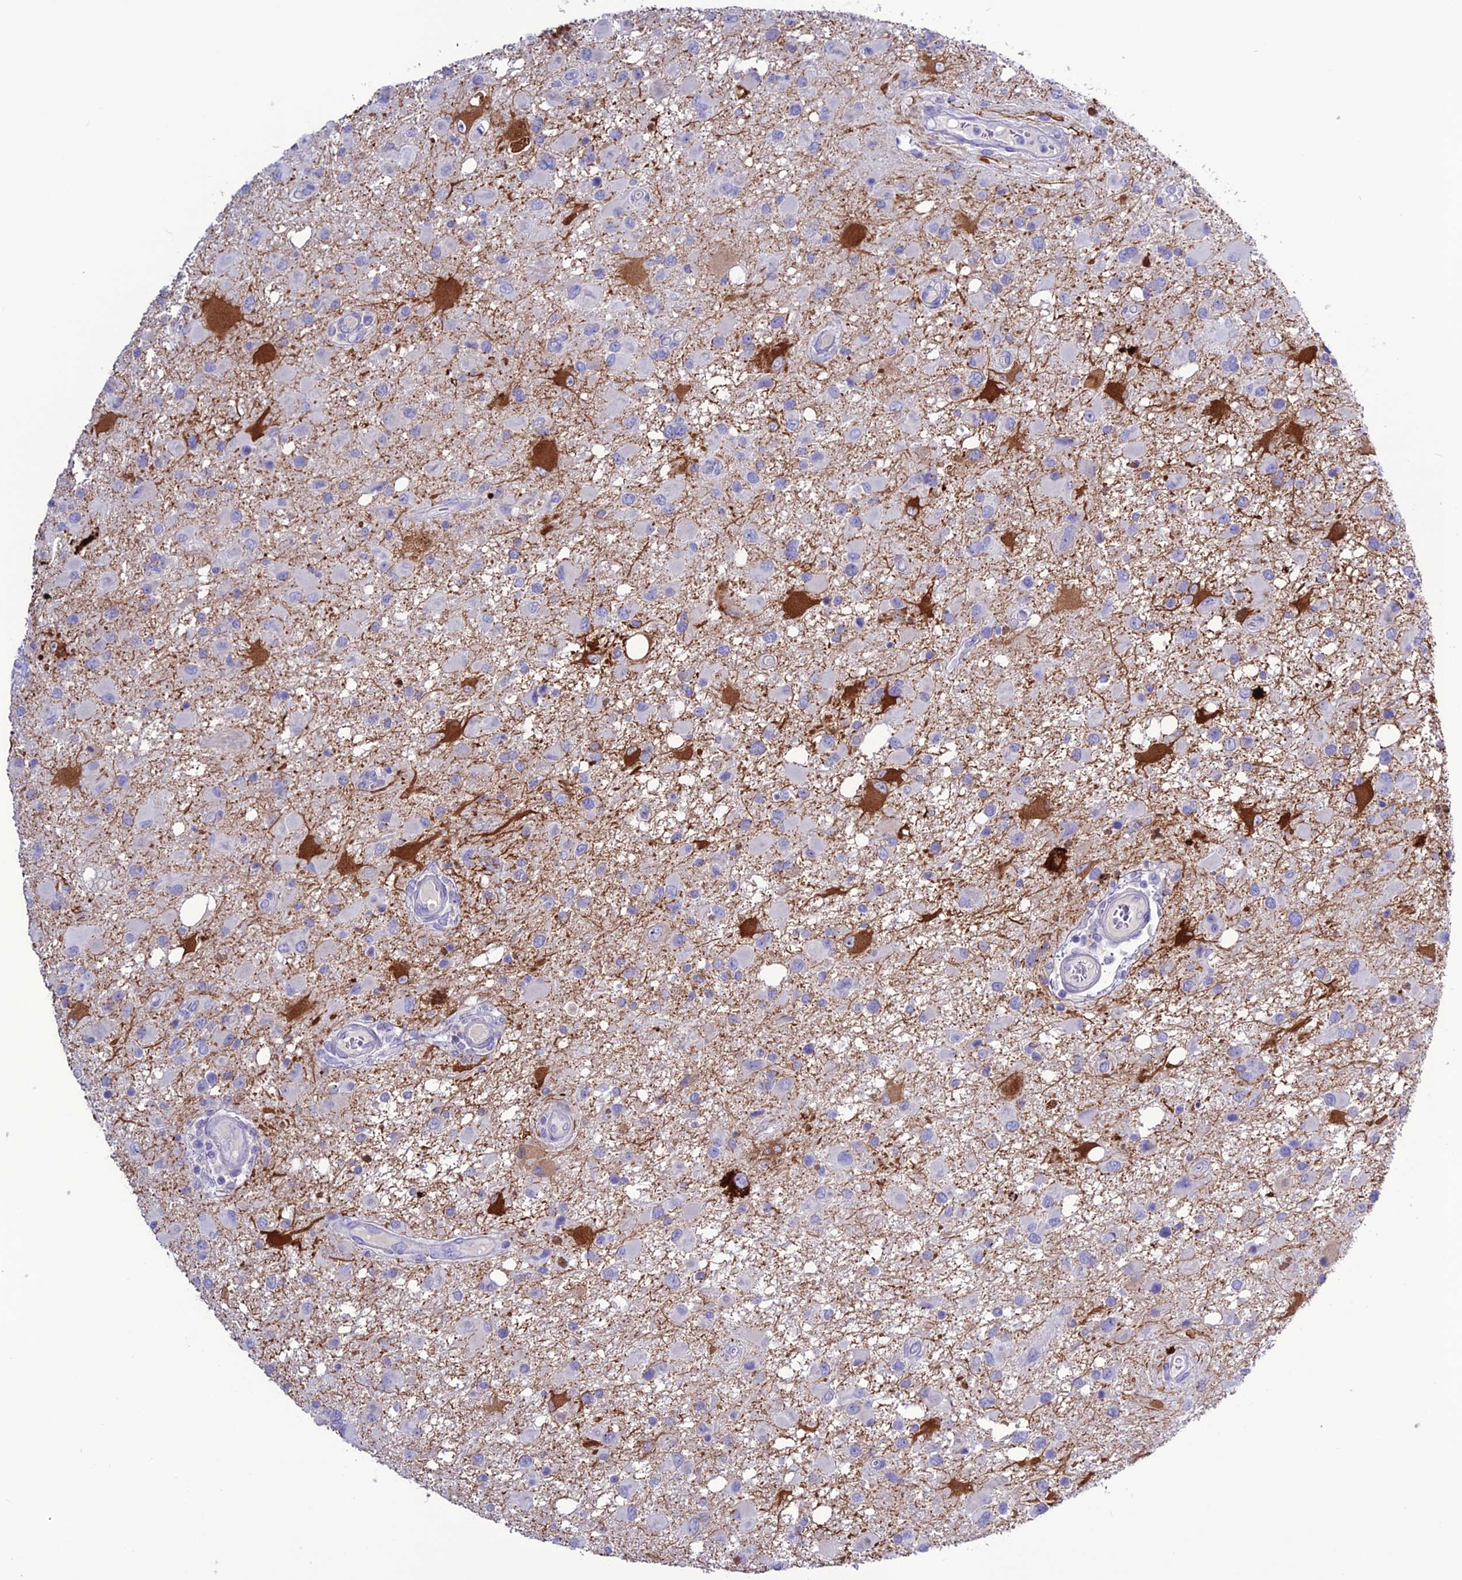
{"staining": {"intensity": "negative", "quantity": "none", "location": "none"}, "tissue": "glioma", "cell_type": "Tumor cells", "image_type": "cancer", "snomed": [{"axis": "morphology", "description": "Glioma, malignant, High grade"}, {"axis": "topography", "description": "Brain"}], "caption": "Image shows no protein positivity in tumor cells of glioma tissue.", "gene": "CLEC2L", "patient": {"sex": "male", "age": 53}}